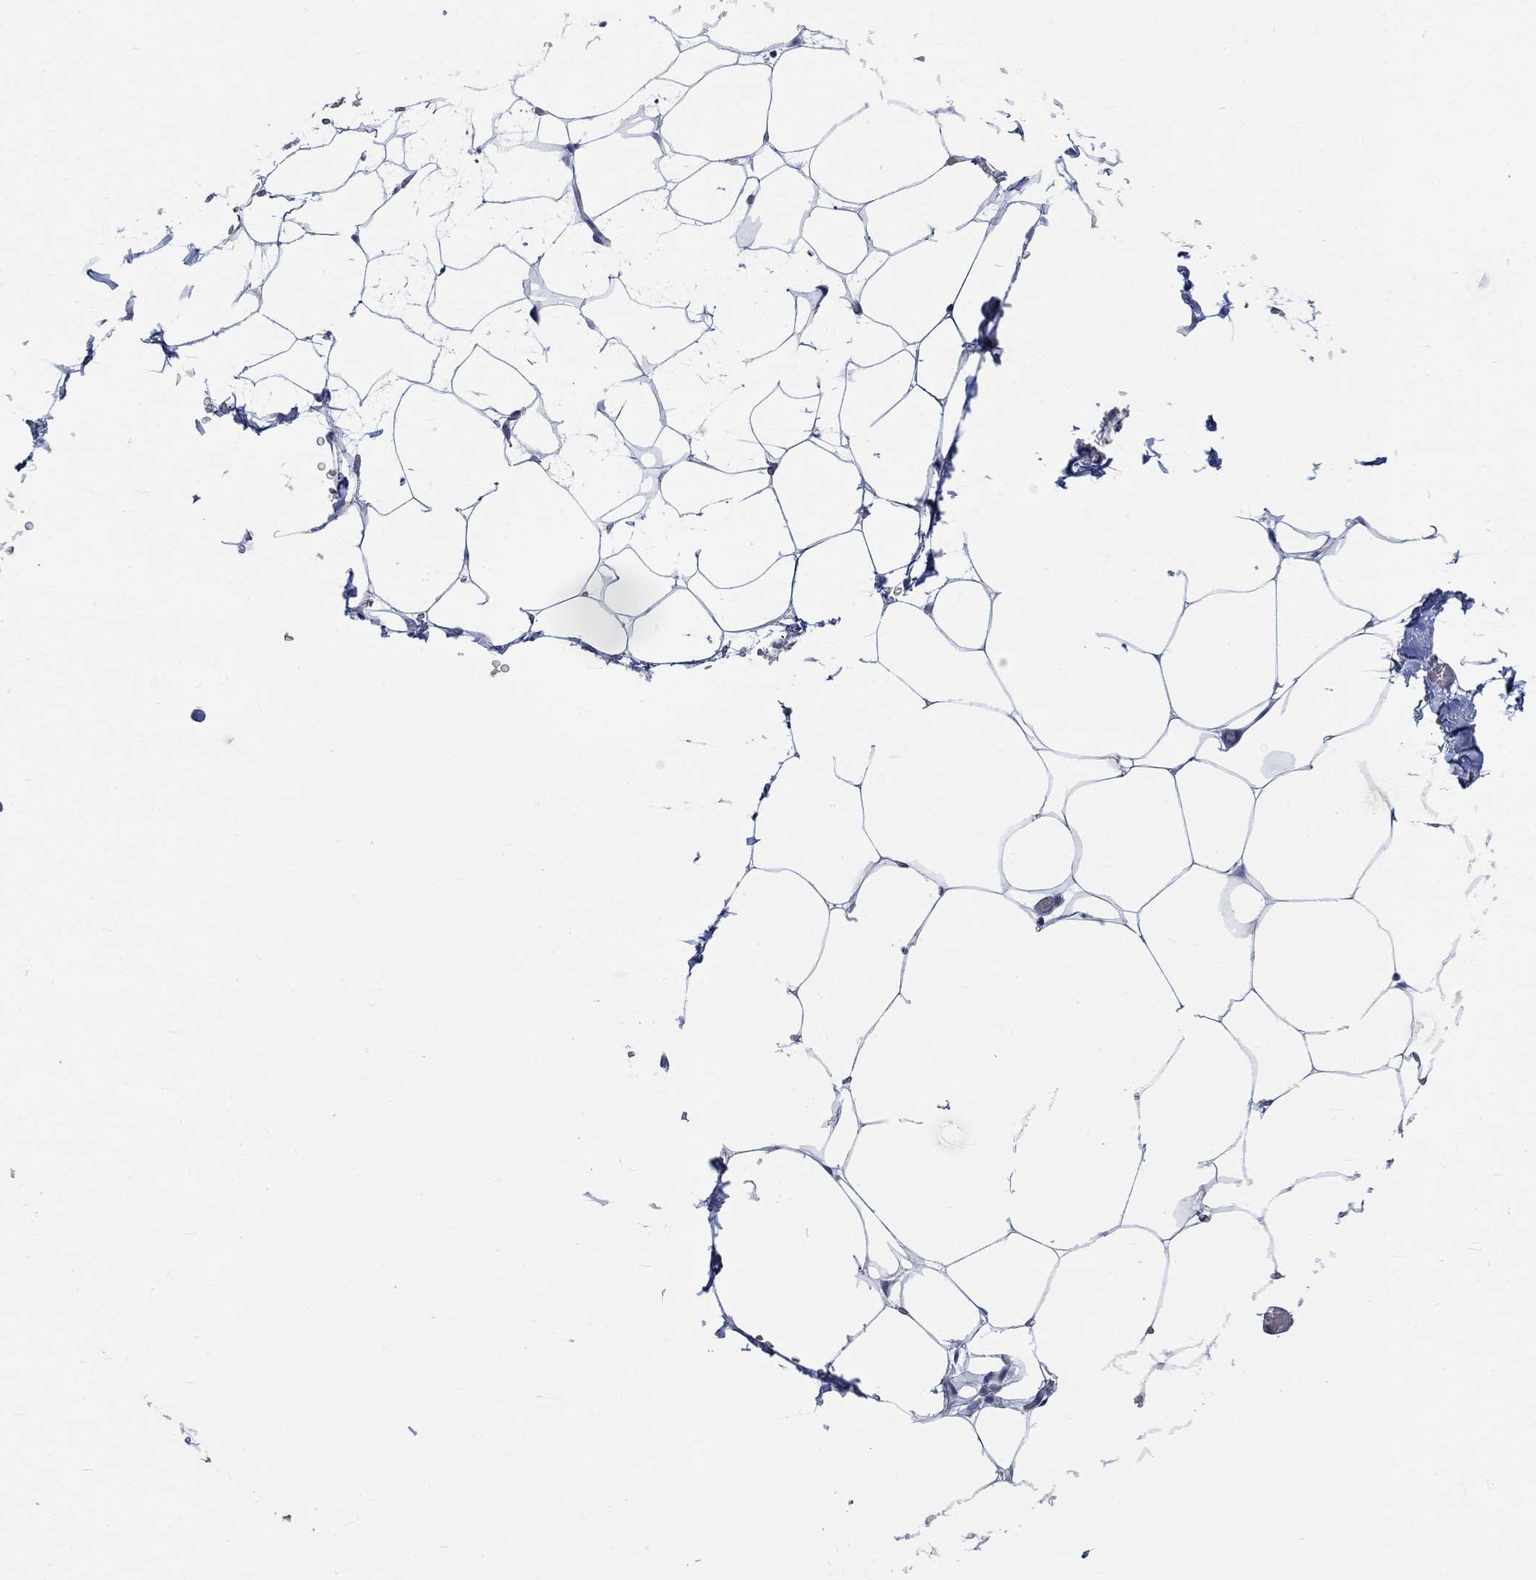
{"staining": {"intensity": "negative", "quantity": "none", "location": "none"}, "tissue": "adipose tissue", "cell_type": "Adipocytes", "image_type": "normal", "snomed": [{"axis": "morphology", "description": "Normal tissue, NOS"}, {"axis": "topography", "description": "Adipose tissue"}], "caption": "The histopathology image displays no significant staining in adipocytes of adipose tissue. The staining was performed using DAB (3,3'-diaminobenzidine) to visualize the protein expression in brown, while the nuclei were stained in blue with hematoxylin (Magnification: 20x).", "gene": "KCNA1", "patient": {"sex": "male", "age": 57}}